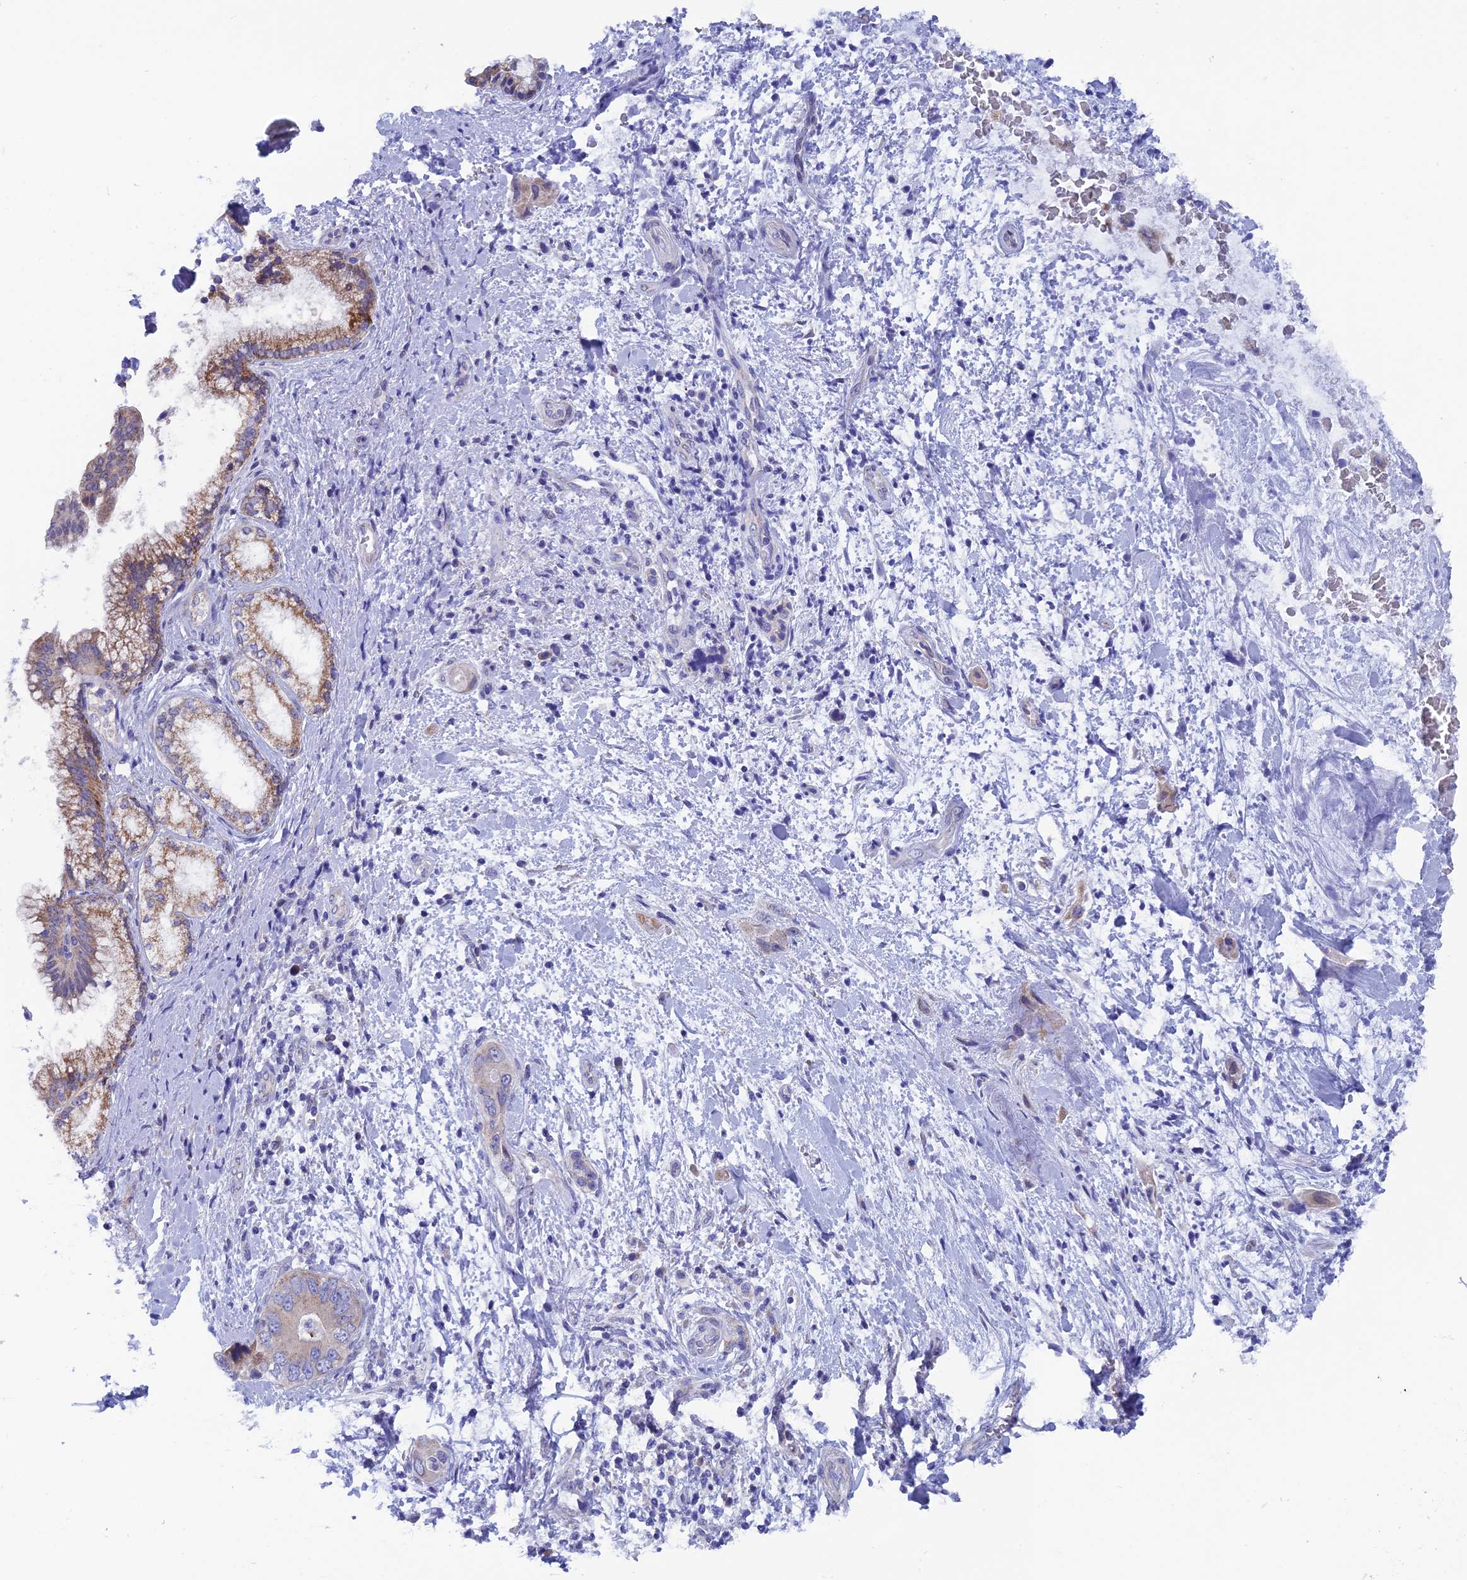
{"staining": {"intensity": "moderate", "quantity": "25%-75%", "location": "cytoplasmic/membranous"}, "tissue": "pancreatic cancer", "cell_type": "Tumor cells", "image_type": "cancer", "snomed": [{"axis": "morphology", "description": "Adenocarcinoma, NOS"}, {"axis": "topography", "description": "Pancreas"}], "caption": "Pancreatic cancer (adenocarcinoma) stained with DAB (3,3'-diaminobenzidine) immunohistochemistry (IHC) shows medium levels of moderate cytoplasmic/membranous positivity in about 25%-75% of tumor cells. (DAB (3,3'-diaminobenzidine) = brown stain, brightfield microscopy at high magnification).", "gene": "AK4", "patient": {"sex": "female", "age": 78}}